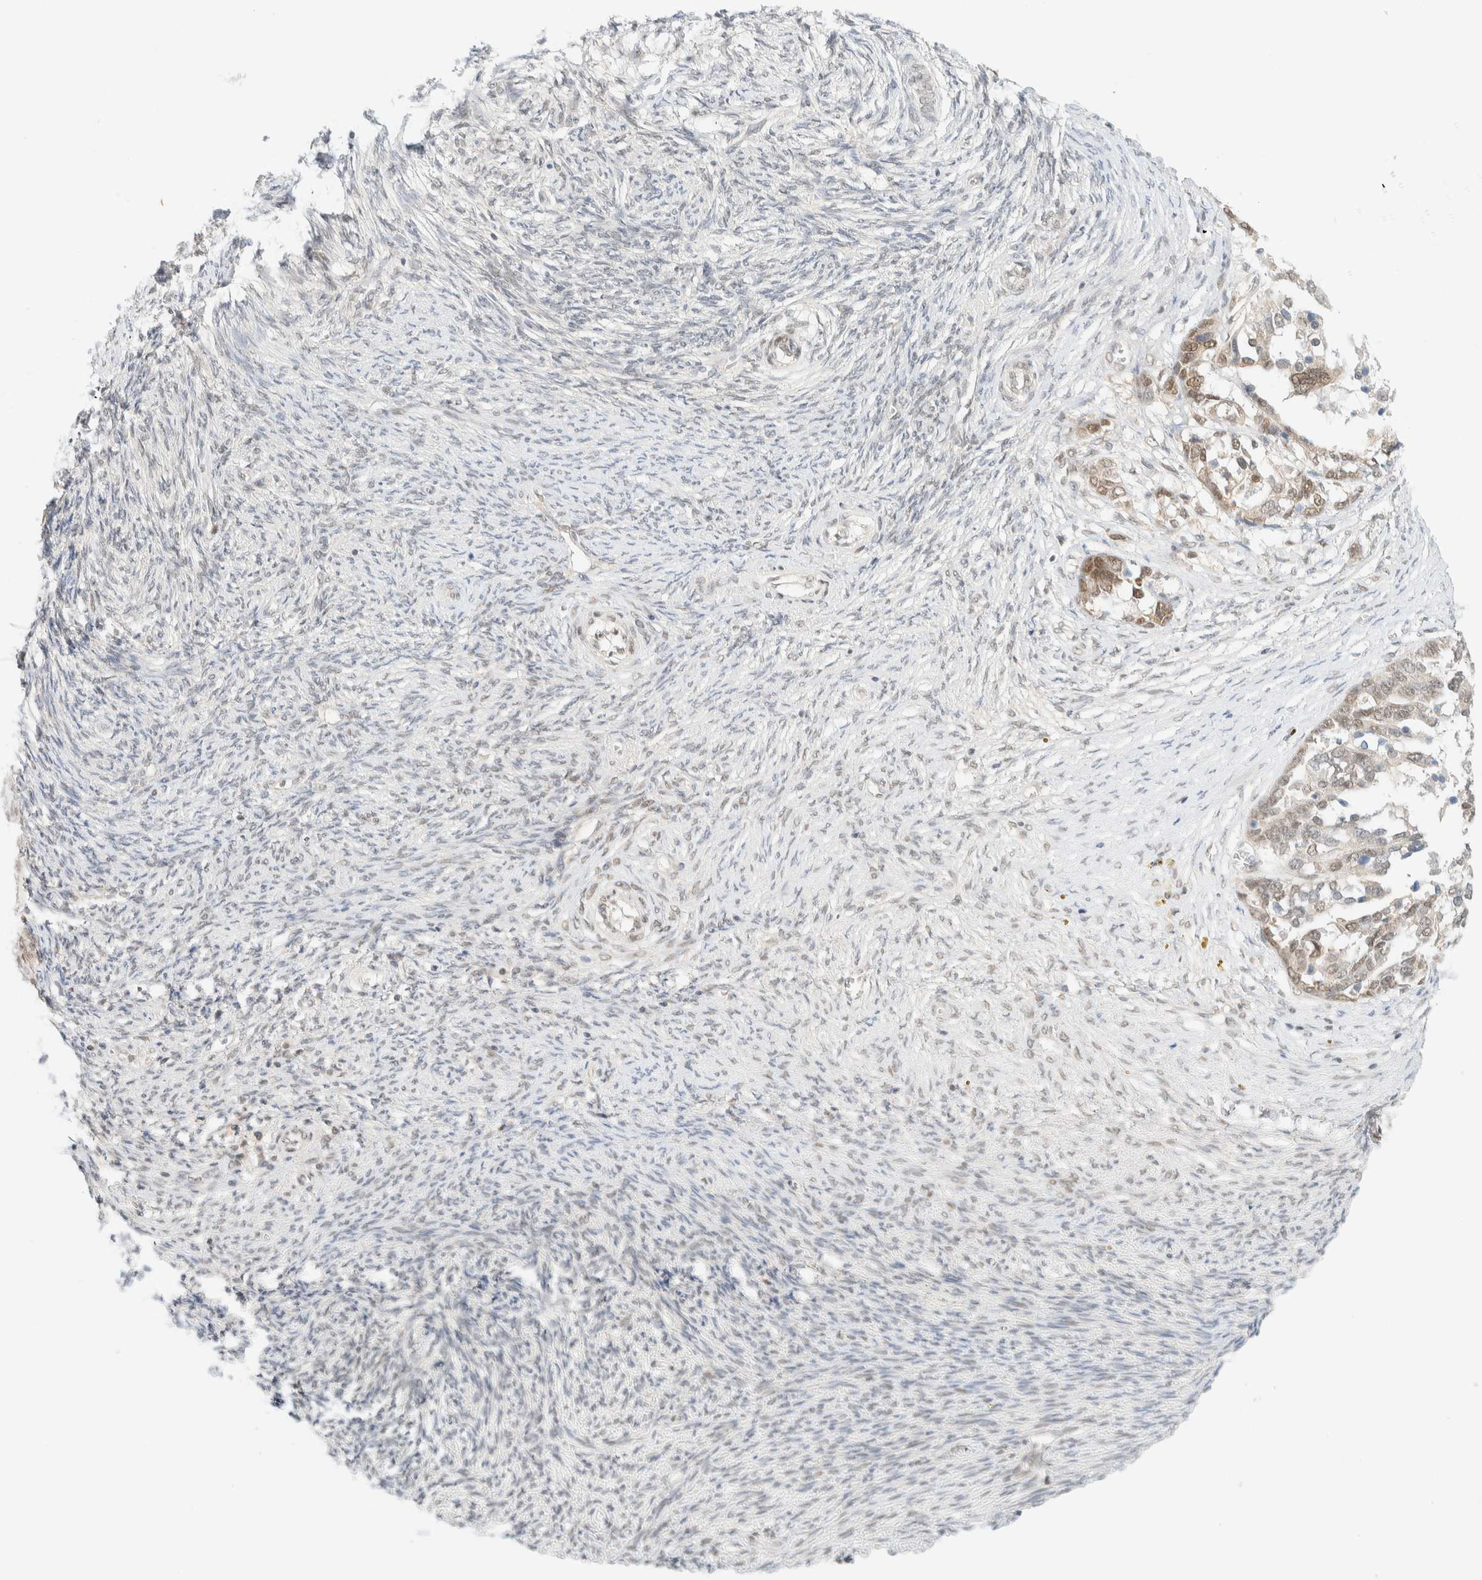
{"staining": {"intensity": "moderate", "quantity": ">75%", "location": "nuclear"}, "tissue": "ovarian cancer", "cell_type": "Tumor cells", "image_type": "cancer", "snomed": [{"axis": "morphology", "description": "Cystadenocarcinoma, serous, NOS"}, {"axis": "topography", "description": "Ovary"}], "caption": "Immunohistochemistry of human ovarian serous cystadenocarcinoma reveals medium levels of moderate nuclear staining in about >75% of tumor cells.", "gene": "PYGO2", "patient": {"sex": "female", "age": 44}}